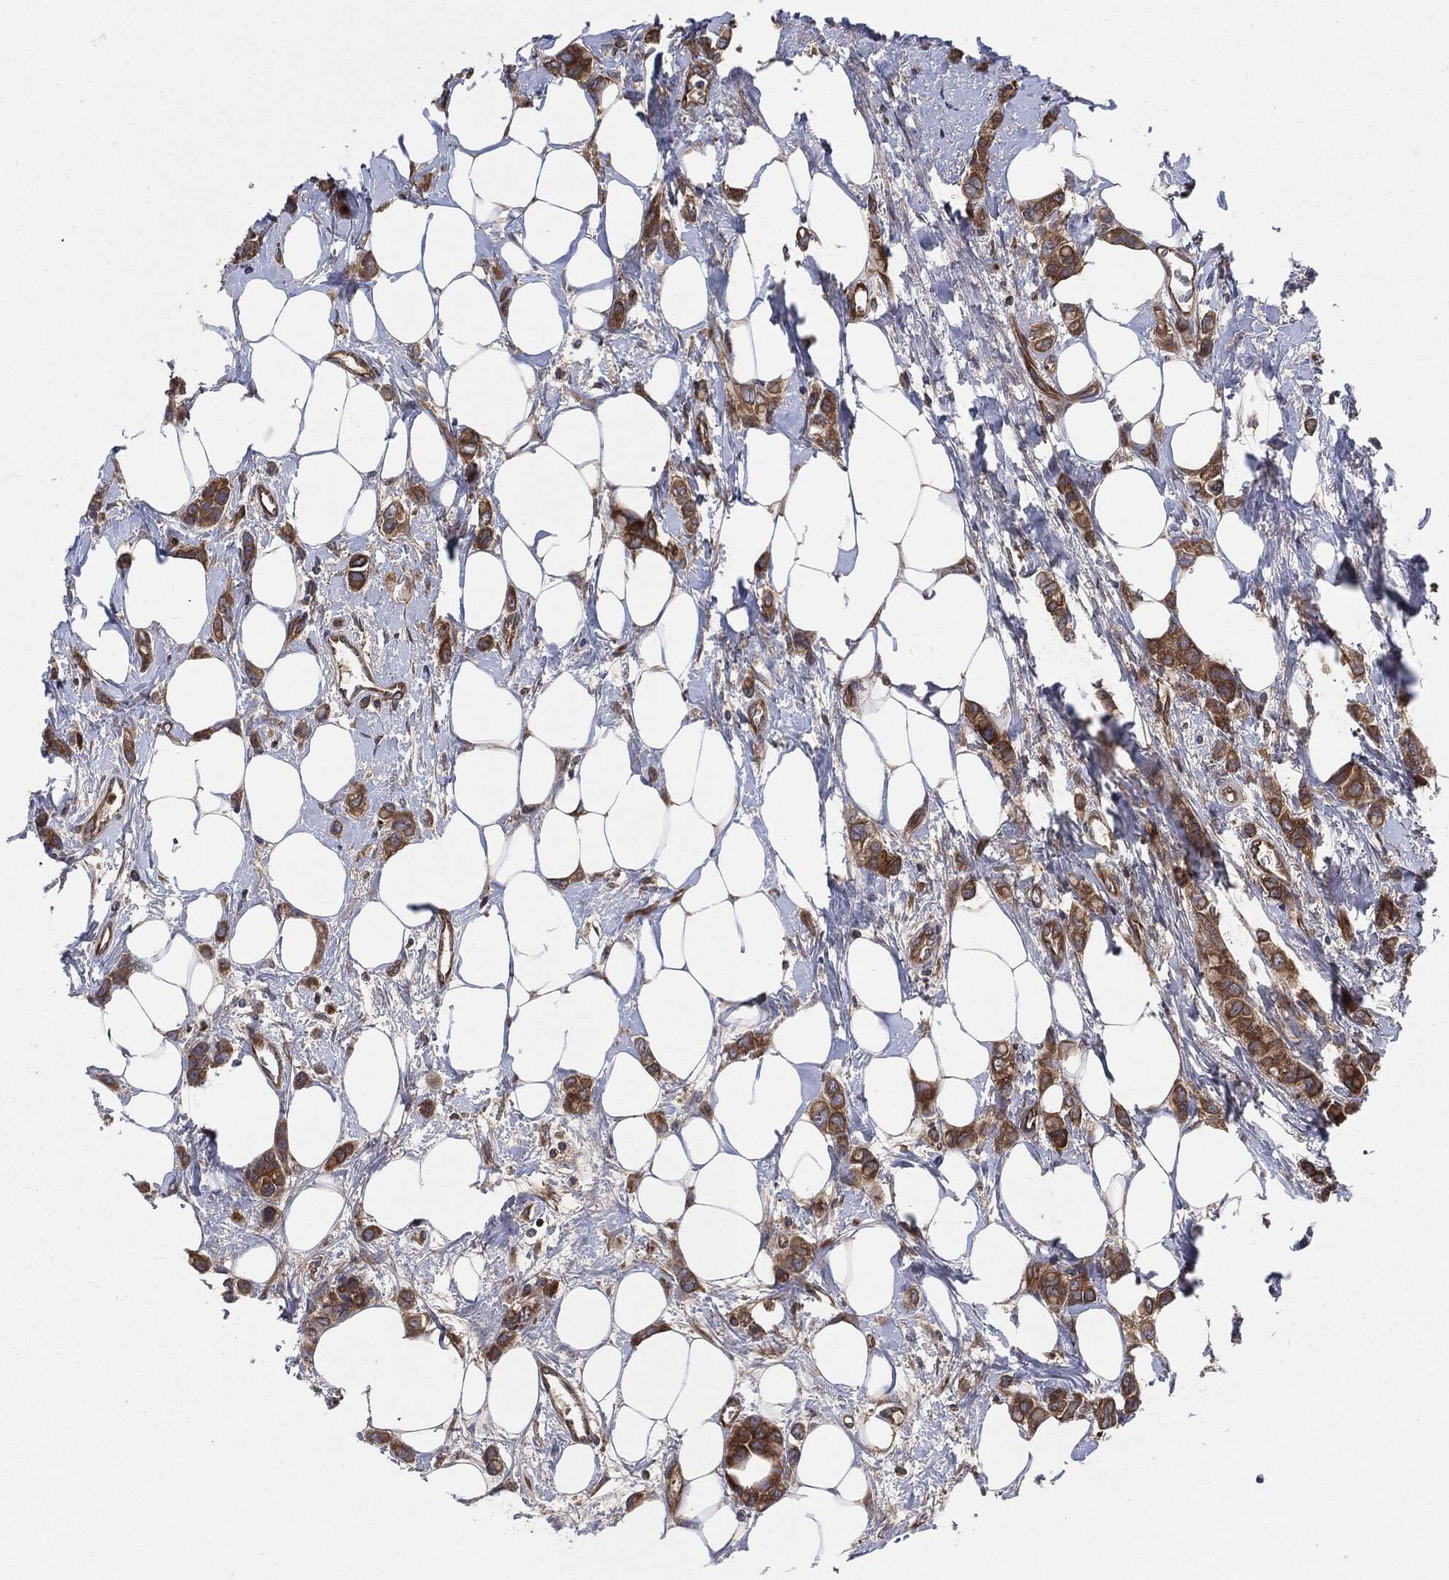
{"staining": {"intensity": "moderate", "quantity": ">75%", "location": "cytoplasmic/membranous"}, "tissue": "breast cancer", "cell_type": "Tumor cells", "image_type": "cancer", "snomed": [{"axis": "morphology", "description": "Lobular carcinoma"}, {"axis": "topography", "description": "Breast"}], "caption": "High-magnification brightfield microscopy of breast cancer (lobular carcinoma) stained with DAB (3,3'-diaminobenzidine) (brown) and counterstained with hematoxylin (blue). tumor cells exhibit moderate cytoplasmic/membranous expression is present in about>75% of cells.", "gene": "XPNPEP1", "patient": {"sex": "female", "age": 66}}